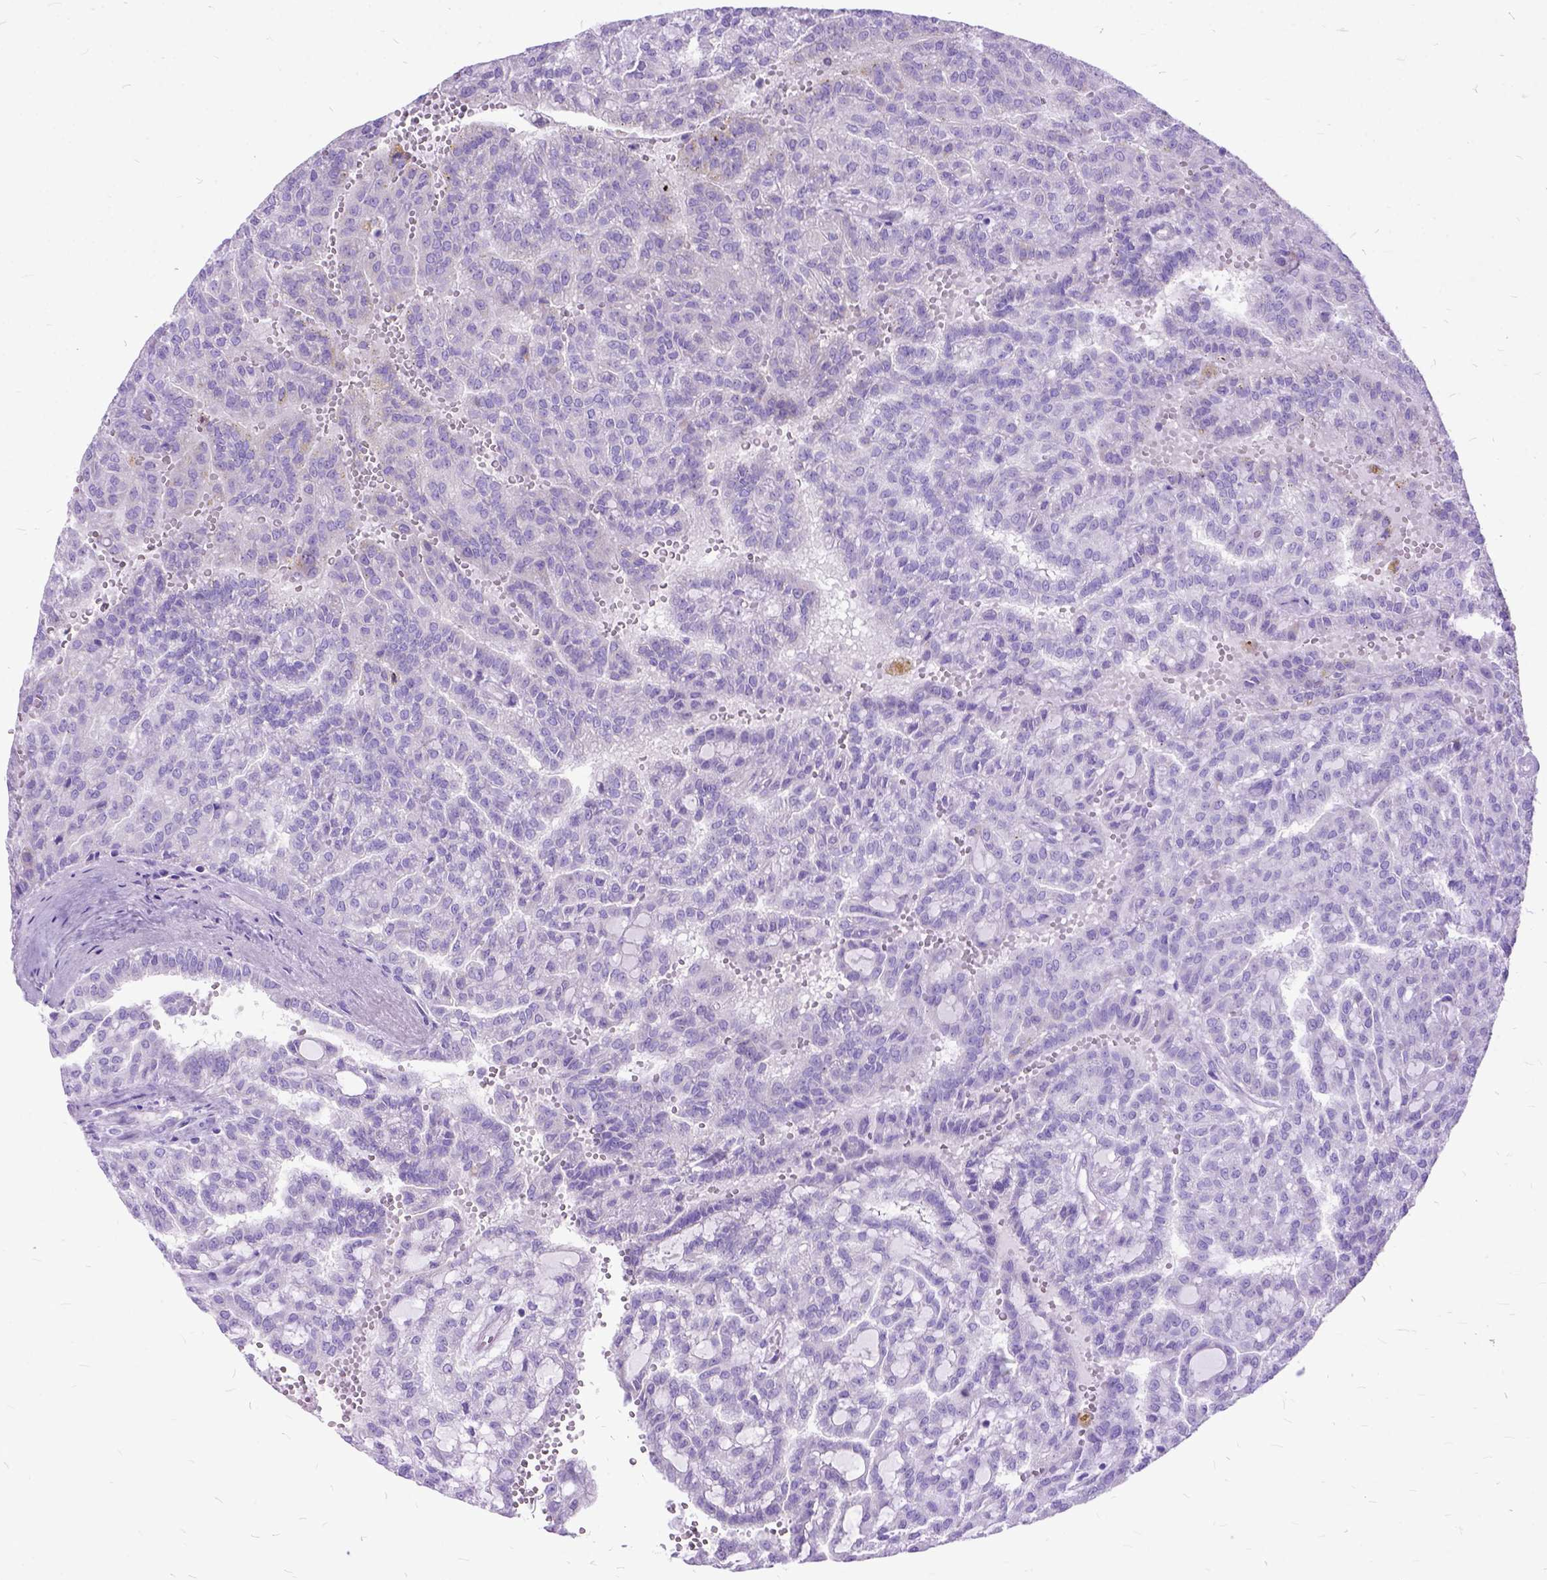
{"staining": {"intensity": "negative", "quantity": "none", "location": "none"}, "tissue": "renal cancer", "cell_type": "Tumor cells", "image_type": "cancer", "snomed": [{"axis": "morphology", "description": "Adenocarcinoma, NOS"}, {"axis": "topography", "description": "Kidney"}], "caption": "A high-resolution image shows immunohistochemistry staining of renal cancer, which displays no significant positivity in tumor cells.", "gene": "CTAG2", "patient": {"sex": "male", "age": 63}}